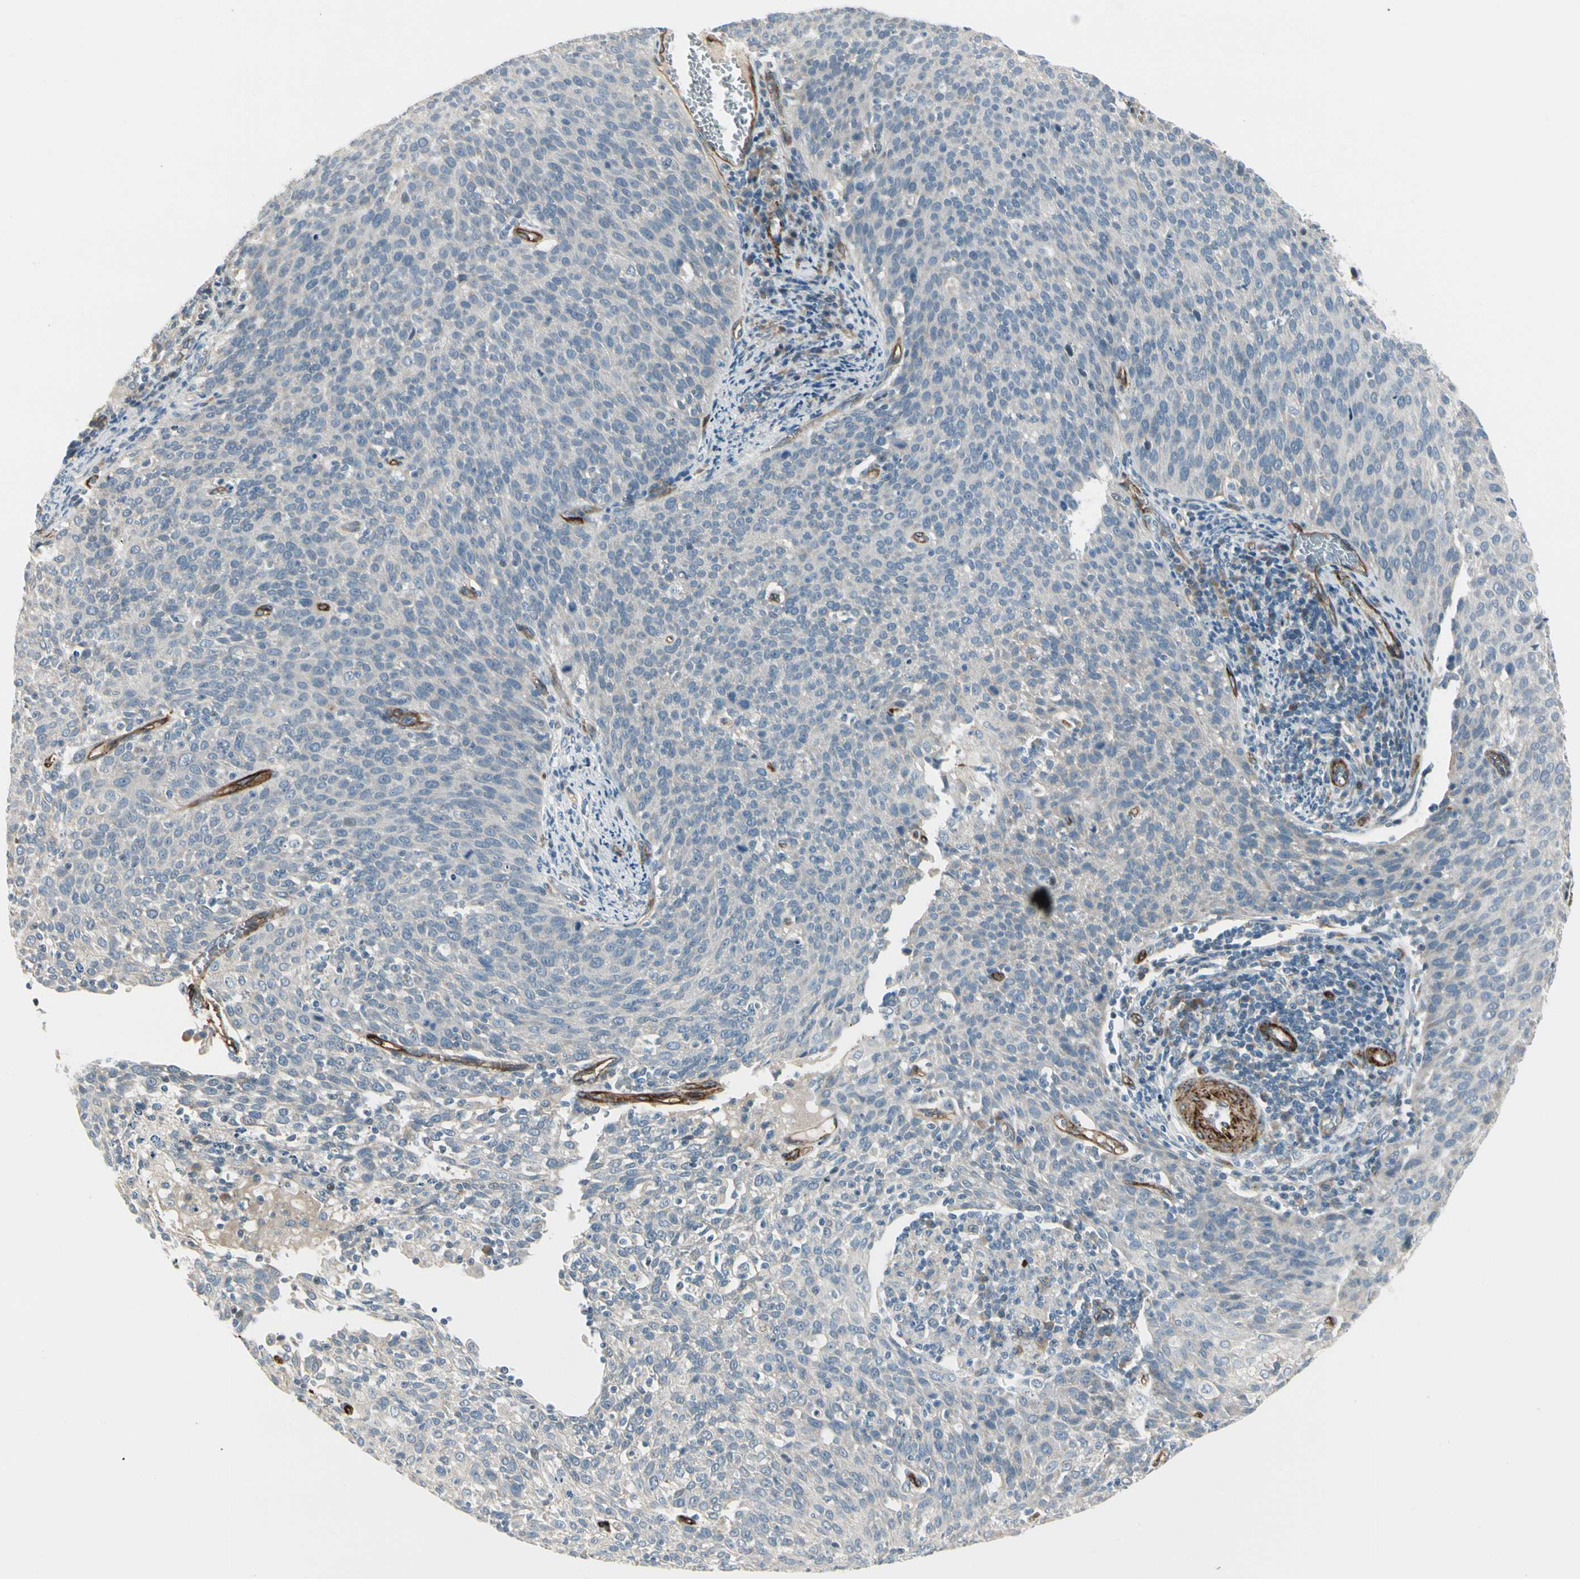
{"staining": {"intensity": "negative", "quantity": "none", "location": "none"}, "tissue": "cervical cancer", "cell_type": "Tumor cells", "image_type": "cancer", "snomed": [{"axis": "morphology", "description": "Squamous cell carcinoma, NOS"}, {"axis": "topography", "description": "Cervix"}], "caption": "This image is of squamous cell carcinoma (cervical) stained with immunohistochemistry (IHC) to label a protein in brown with the nuclei are counter-stained blue. There is no positivity in tumor cells.", "gene": "MCAM", "patient": {"sex": "female", "age": 38}}